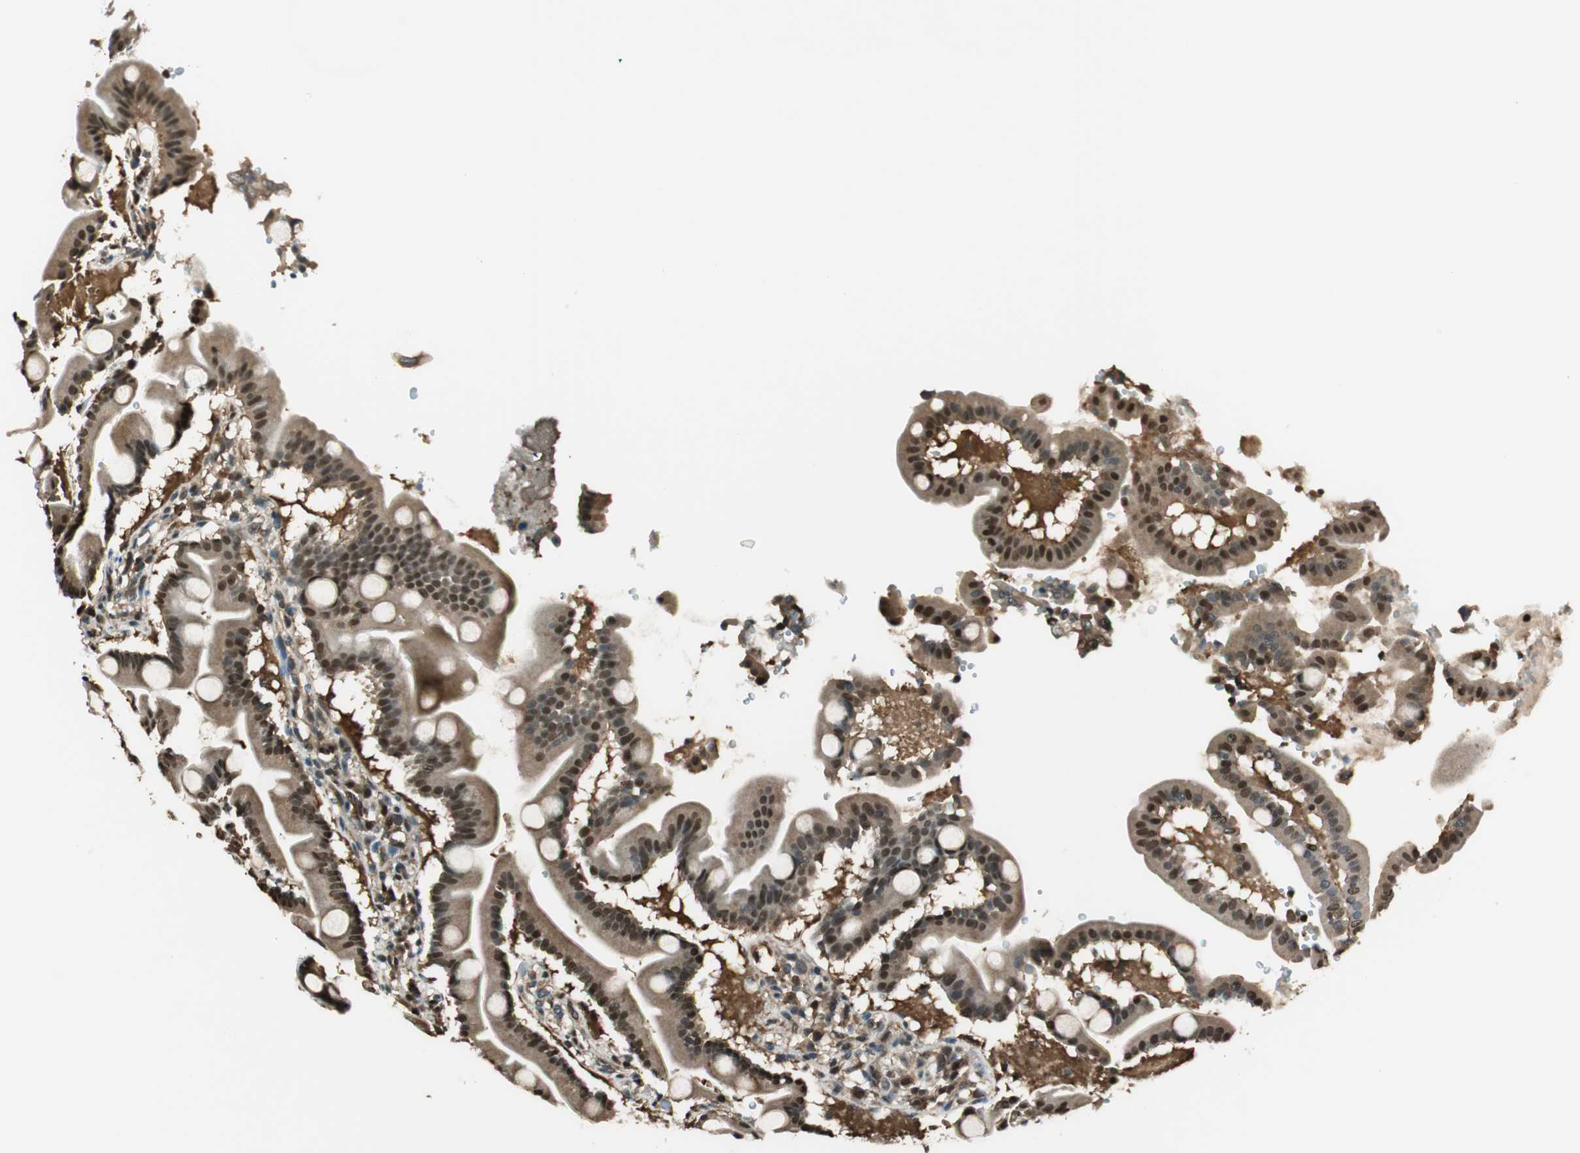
{"staining": {"intensity": "strong", "quantity": ">75%", "location": "cytoplasmic/membranous,nuclear"}, "tissue": "duodenum", "cell_type": "Glandular cells", "image_type": "normal", "snomed": [{"axis": "morphology", "description": "Normal tissue, NOS"}, {"axis": "topography", "description": "Duodenum"}], "caption": "Immunohistochemical staining of benign duodenum reveals strong cytoplasmic/membranous,nuclear protein staining in about >75% of glandular cells.", "gene": "ENSG00000268870", "patient": {"sex": "male", "age": 50}}